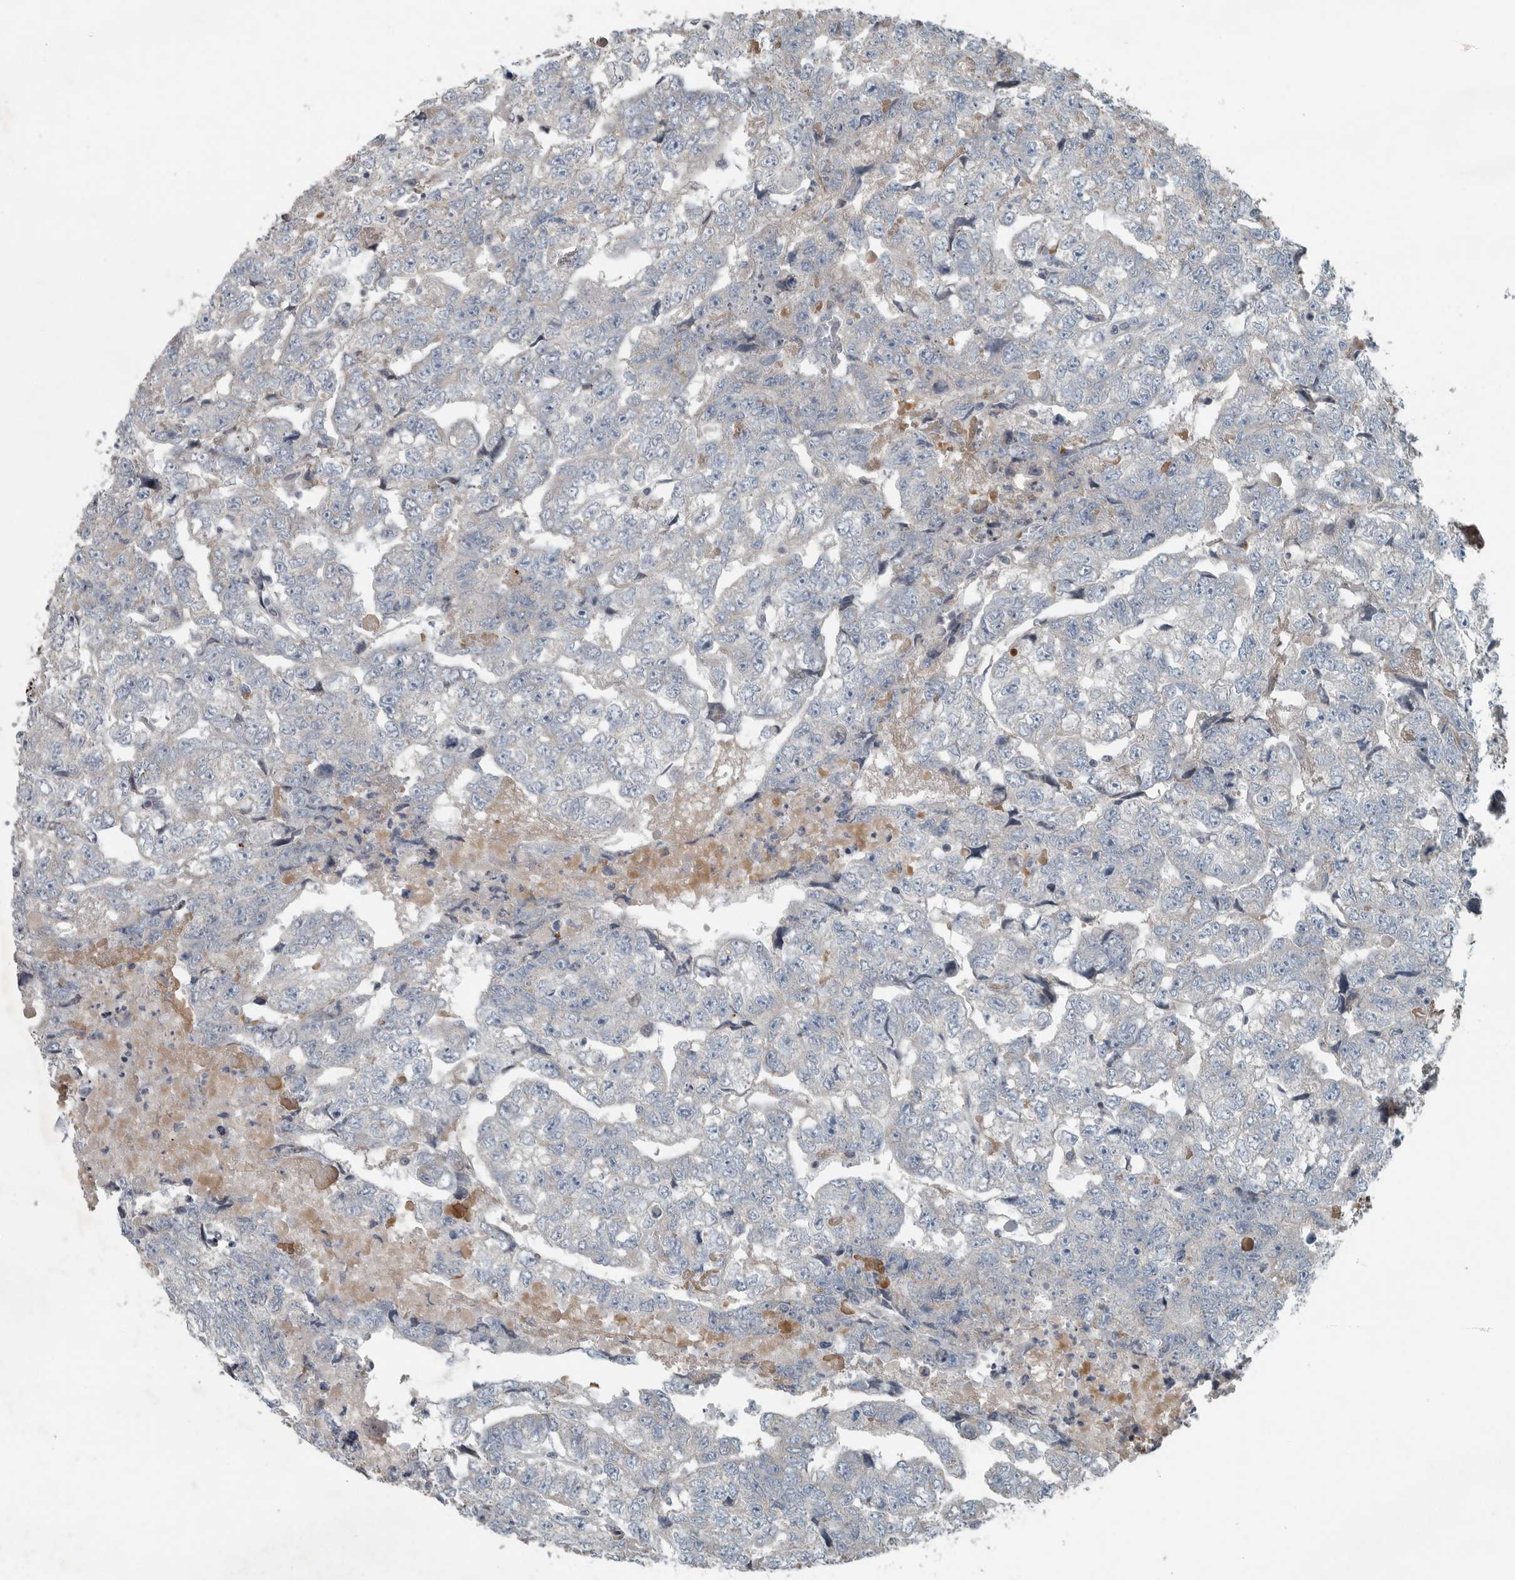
{"staining": {"intensity": "negative", "quantity": "none", "location": "none"}, "tissue": "testis cancer", "cell_type": "Tumor cells", "image_type": "cancer", "snomed": [{"axis": "morphology", "description": "Carcinoma, Embryonal, NOS"}, {"axis": "topography", "description": "Testis"}], "caption": "Immunohistochemistry of human testis cancer displays no positivity in tumor cells.", "gene": "MPP3", "patient": {"sex": "male", "age": 36}}